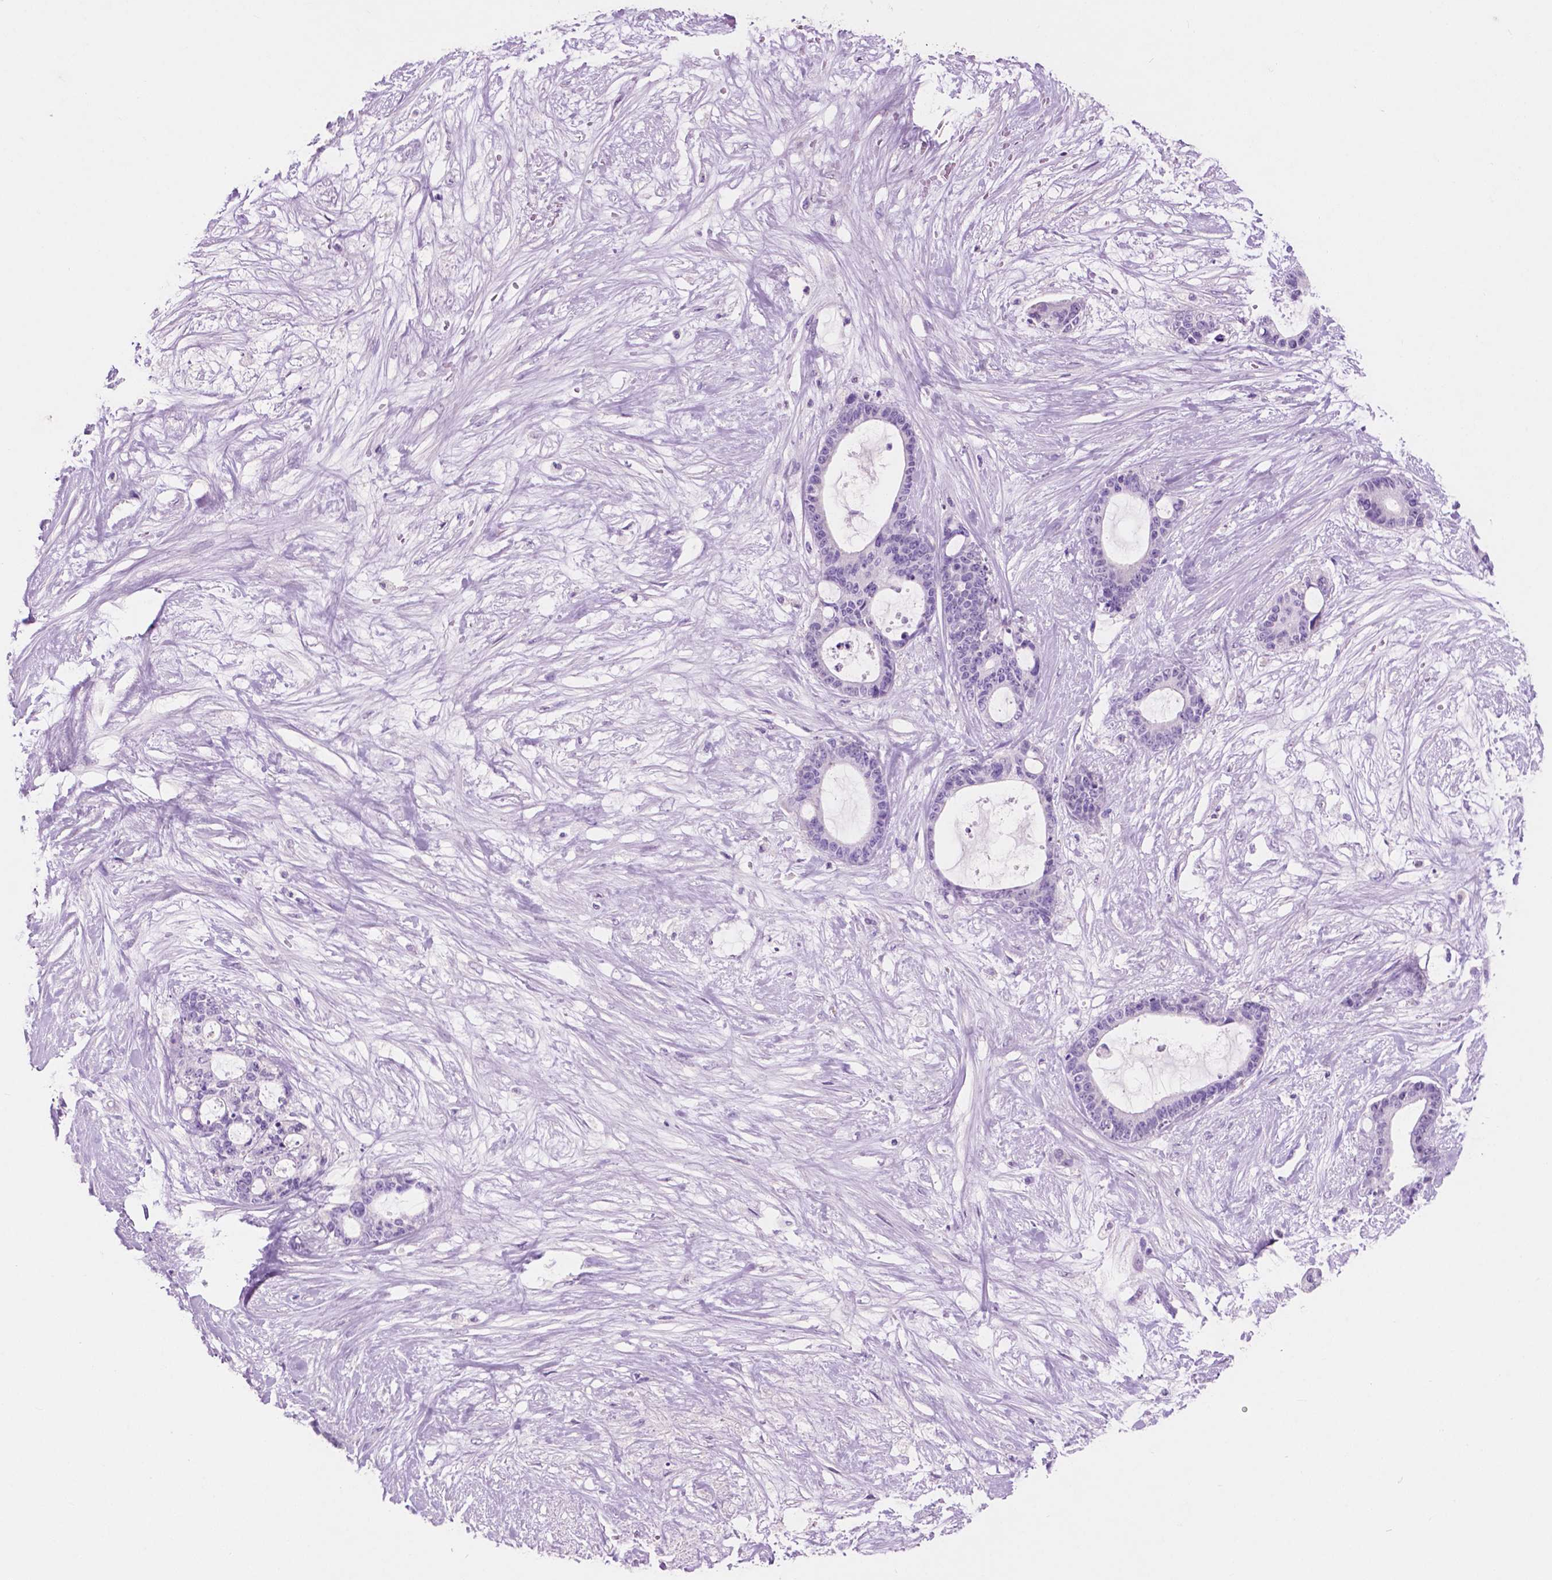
{"staining": {"intensity": "negative", "quantity": "none", "location": "none"}, "tissue": "liver cancer", "cell_type": "Tumor cells", "image_type": "cancer", "snomed": [{"axis": "morphology", "description": "Normal tissue, NOS"}, {"axis": "morphology", "description": "Cholangiocarcinoma"}, {"axis": "topography", "description": "Liver"}, {"axis": "topography", "description": "Peripheral nerve tissue"}], "caption": "This is a photomicrograph of IHC staining of liver cancer (cholangiocarcinoma), which shows no positivity in tumor cells.", "gene": "IDO1", "patient": {"sex": "female", "age": 73}}